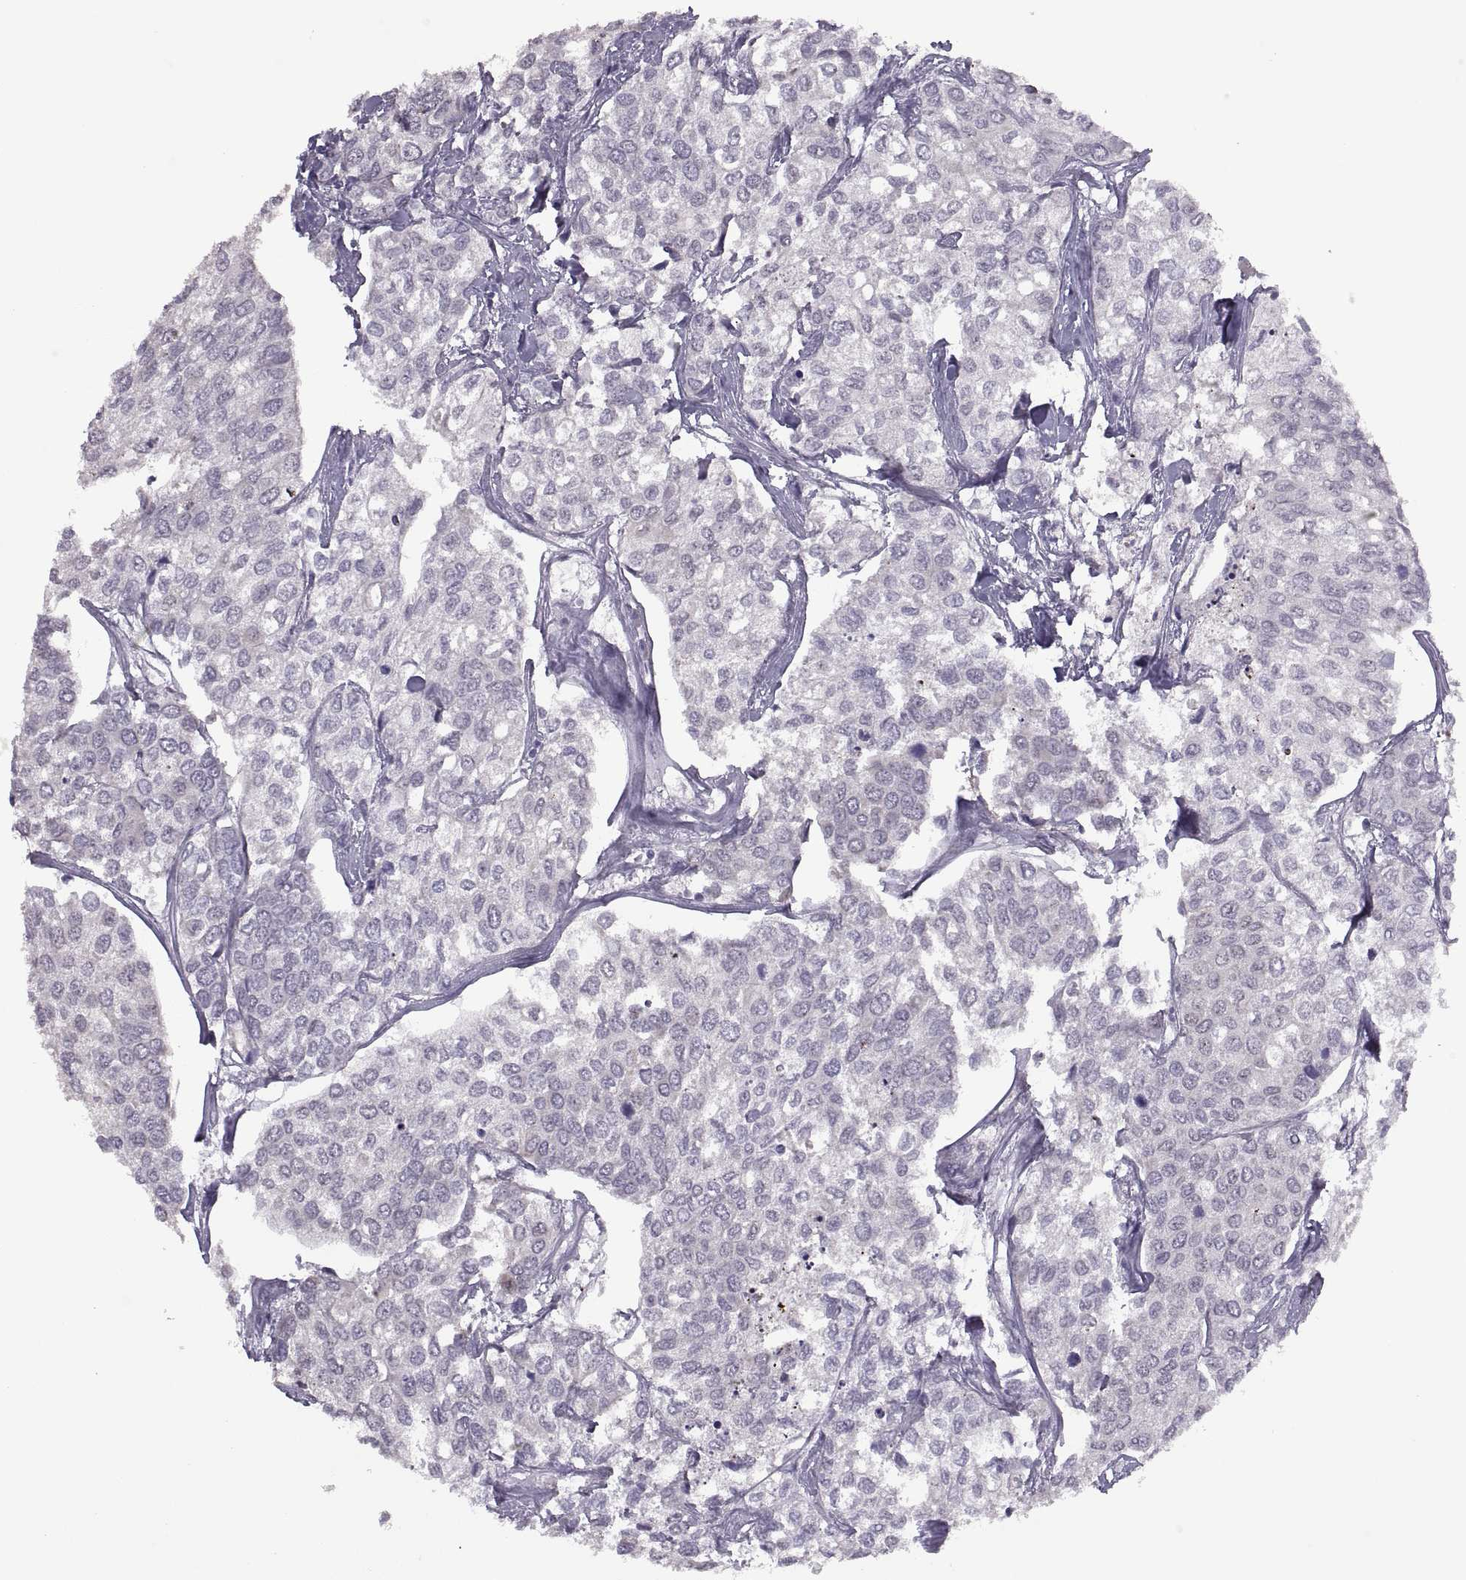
{"staining": {"intensity": "negative", "quantity": "none", "location": "none"}, "tissue": "urothelial cancer", "cell_type": "Tumor cells", "image_type": "cancer", "snomed": [{"axis": "morphology", "description": "Urothelial carcinoma, High grade"}, {"axis": "topography", "description": "Urinary bladder"}], "caption": "This is a image of immunohistochemistry (IHC) staining of urothelial cancer, which shows no positivity in tumor cells. (Stains: DAB immunohistochemistry with hematoxylin counter stain, Microscopy: brightfield microscopy at high magnification).", "gene": "ASIC2", "patient": {"sex": "male", "age": 73}}